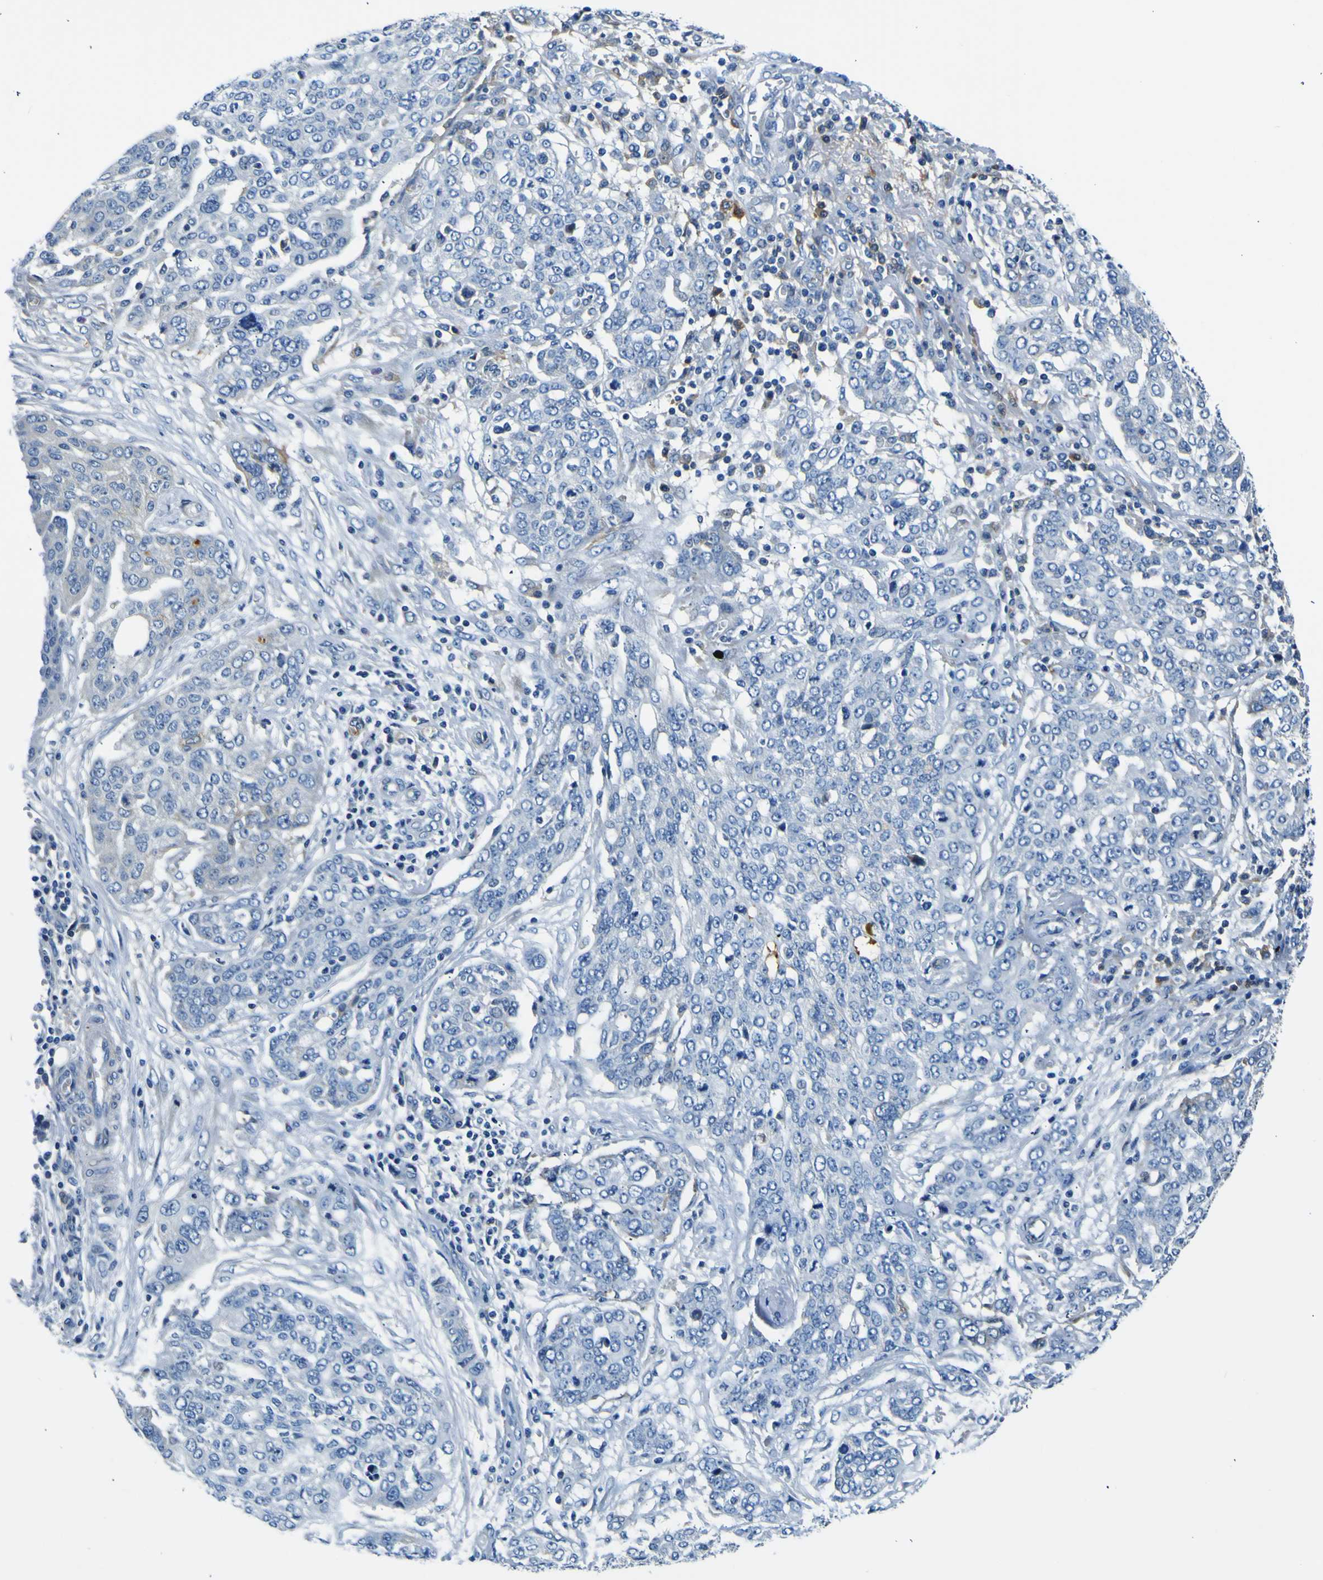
{"staining": {"intensity": "negative", "quantity": "none", "location": "none"}, "tissue": "ovarian cancer", "cell_type": "Tumor cells", "image_type": "cancer", "snomed": [{"axis": "morphology", "description": "Cystadenocarcinoma, serous, NOS"}, {"axis": "topography", "description": "Soft tissue"}, {"axis": "topography", "description": "Ovary"}], "caption": "Immunohistochemistry (IHC) image of neoplastic tissue: human serous cystadenocarcinoma (ovarian) stained with DAB (3,3'-diaminobenzidine) reveals no significant protein expression in tumor cells.", "gene": "ADGRA2", "patient": {"sex": "female", "age": 57}}